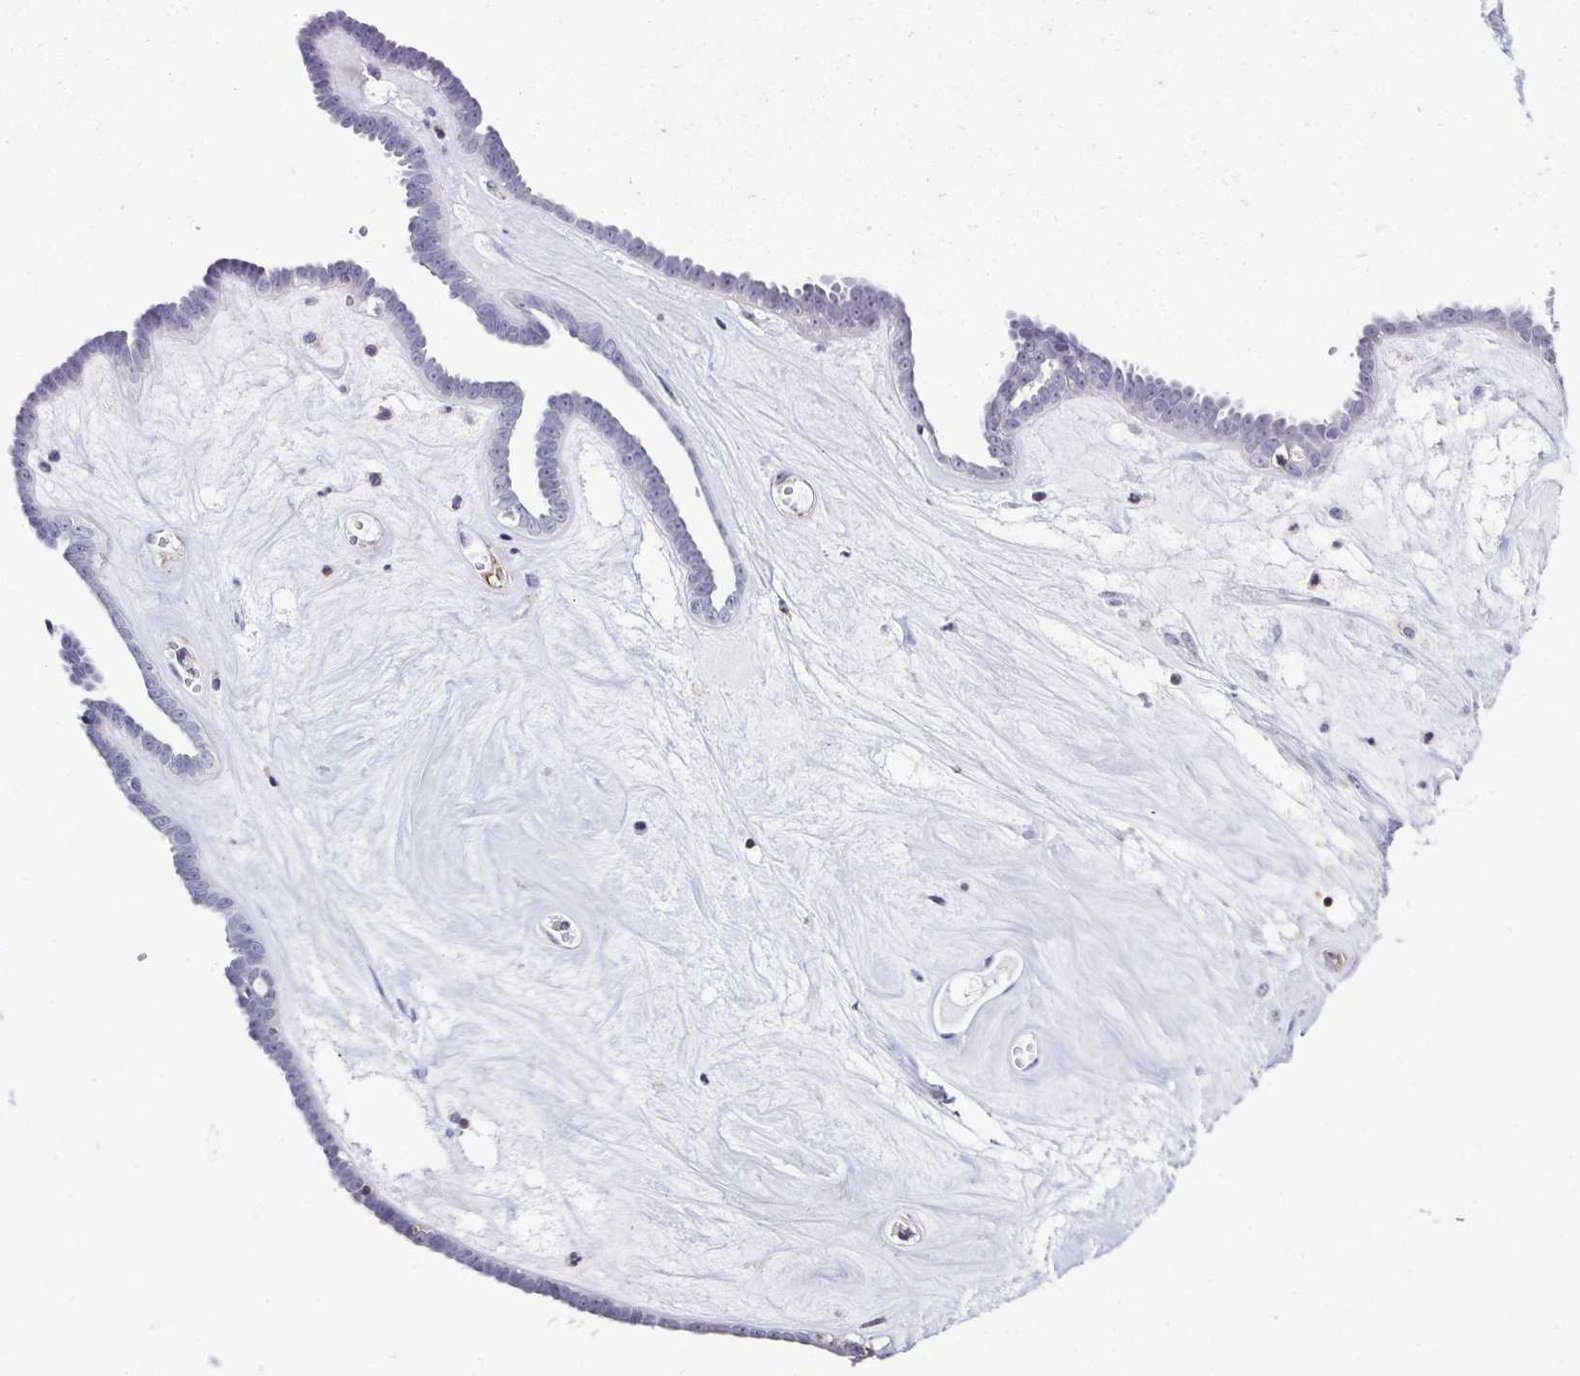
{"staining": {"intensity": "negative", "quantity": "none", "location": "none"}, "tissue": "ovarian cancer", "cell_type": "Tumor cells", "image_type": "cancer", "snomed": [{"axis": "morphology", "description": "Cystadenocarcinoma, serous, NOS"}, {"axis": "topography", "description": "Ovary"}], "caption": "Tumor cells are negative for brown protein staining in ovarian serous cystadenocarcinoma.", "gene": "TNNT2", "patient": {"sex": "female", "age": 71}}